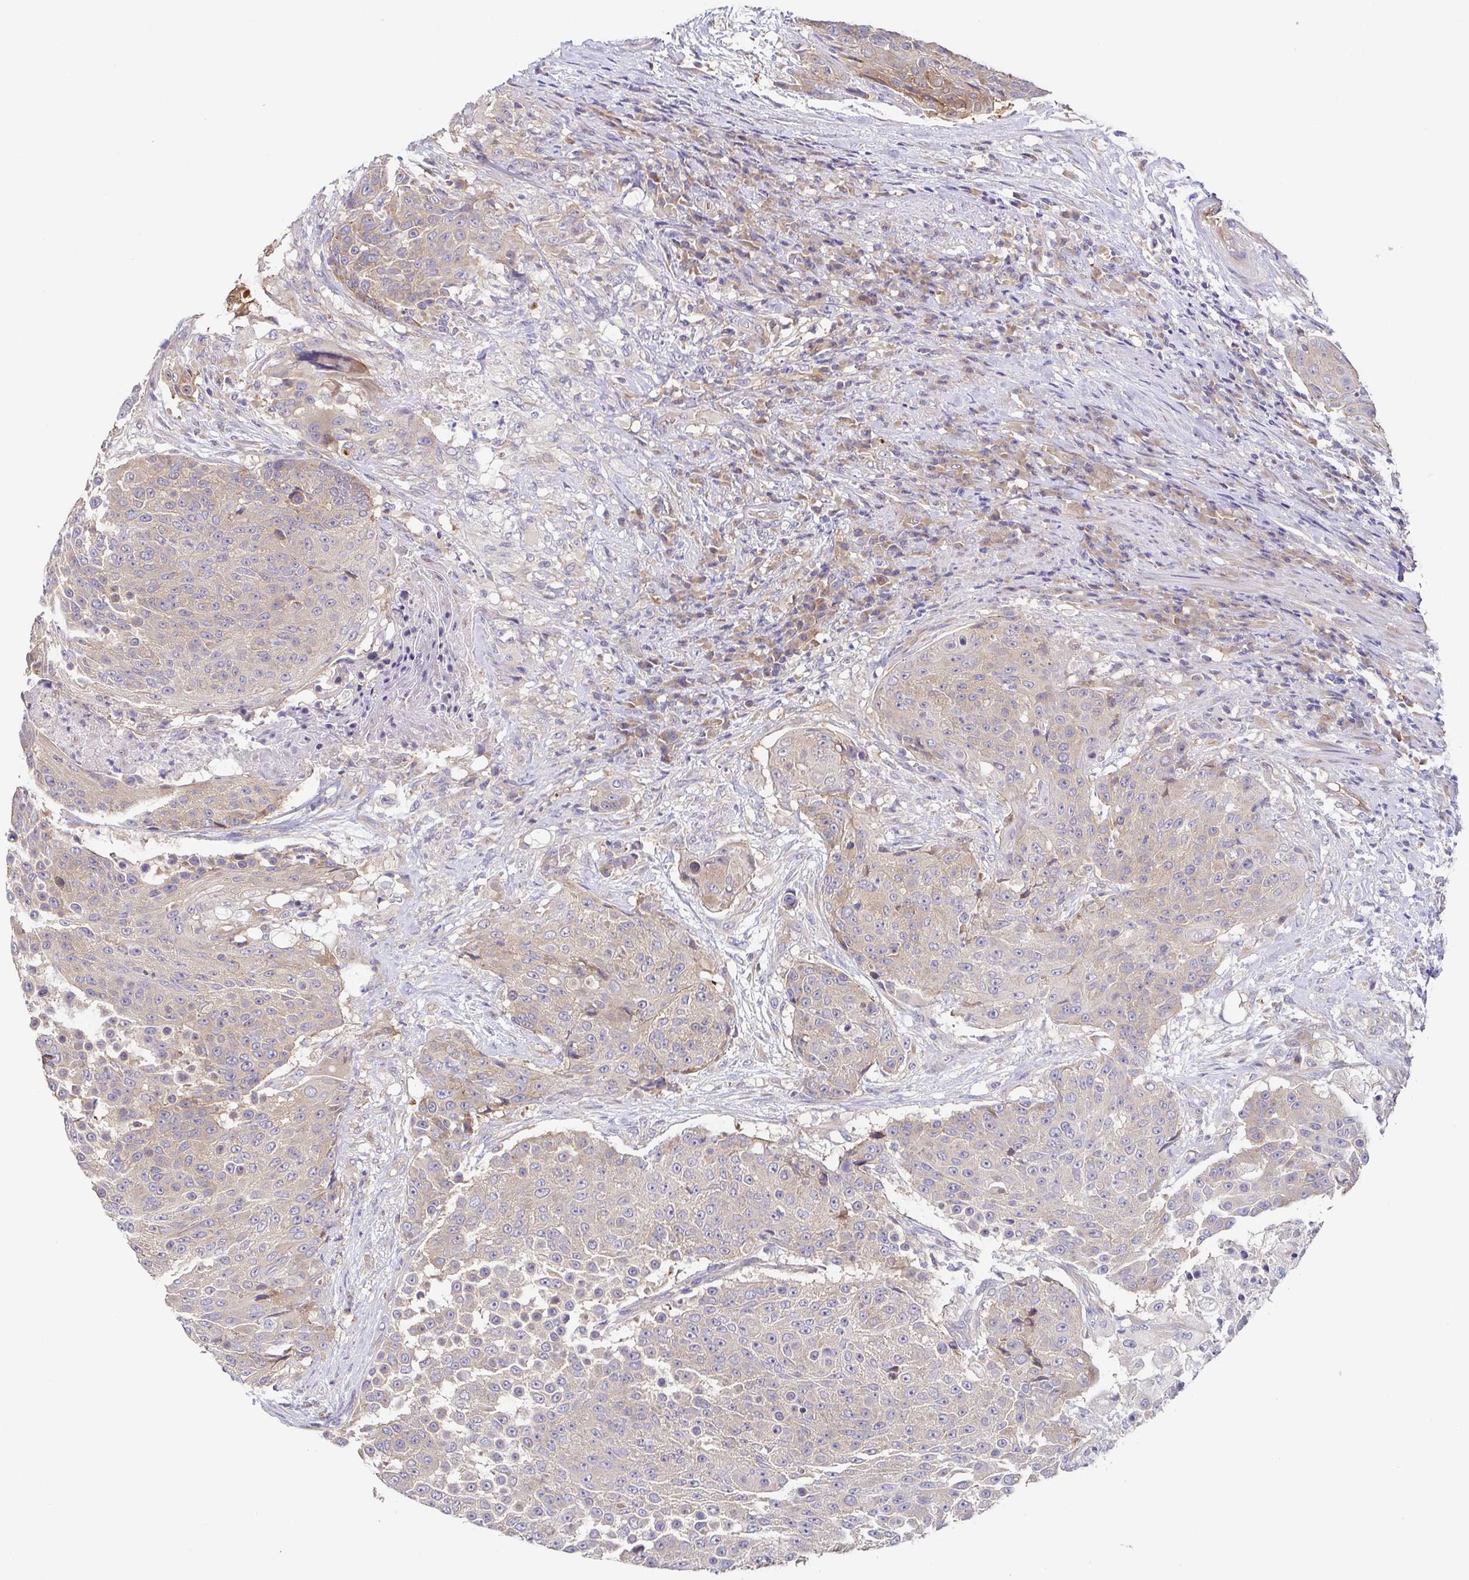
{"staining": {"intensity": "weak", "quantity": "<25%", "location": "cytoplasmic/membranous"}, "tissue": "urothelial cancer", "cell_type": "Tumor cells", "image_type": "cancer", "snomed": [{"axis": "morphology", "description": "Urothelial carcinoma, High grade"}, {"axis": "topography", "description": "Urinary bladder"}], "caption": "Tumor cells show no significant expression in urothelial cancer.", "gene": "EIF3D", "patient": {"sex": "female", "age": 63}}